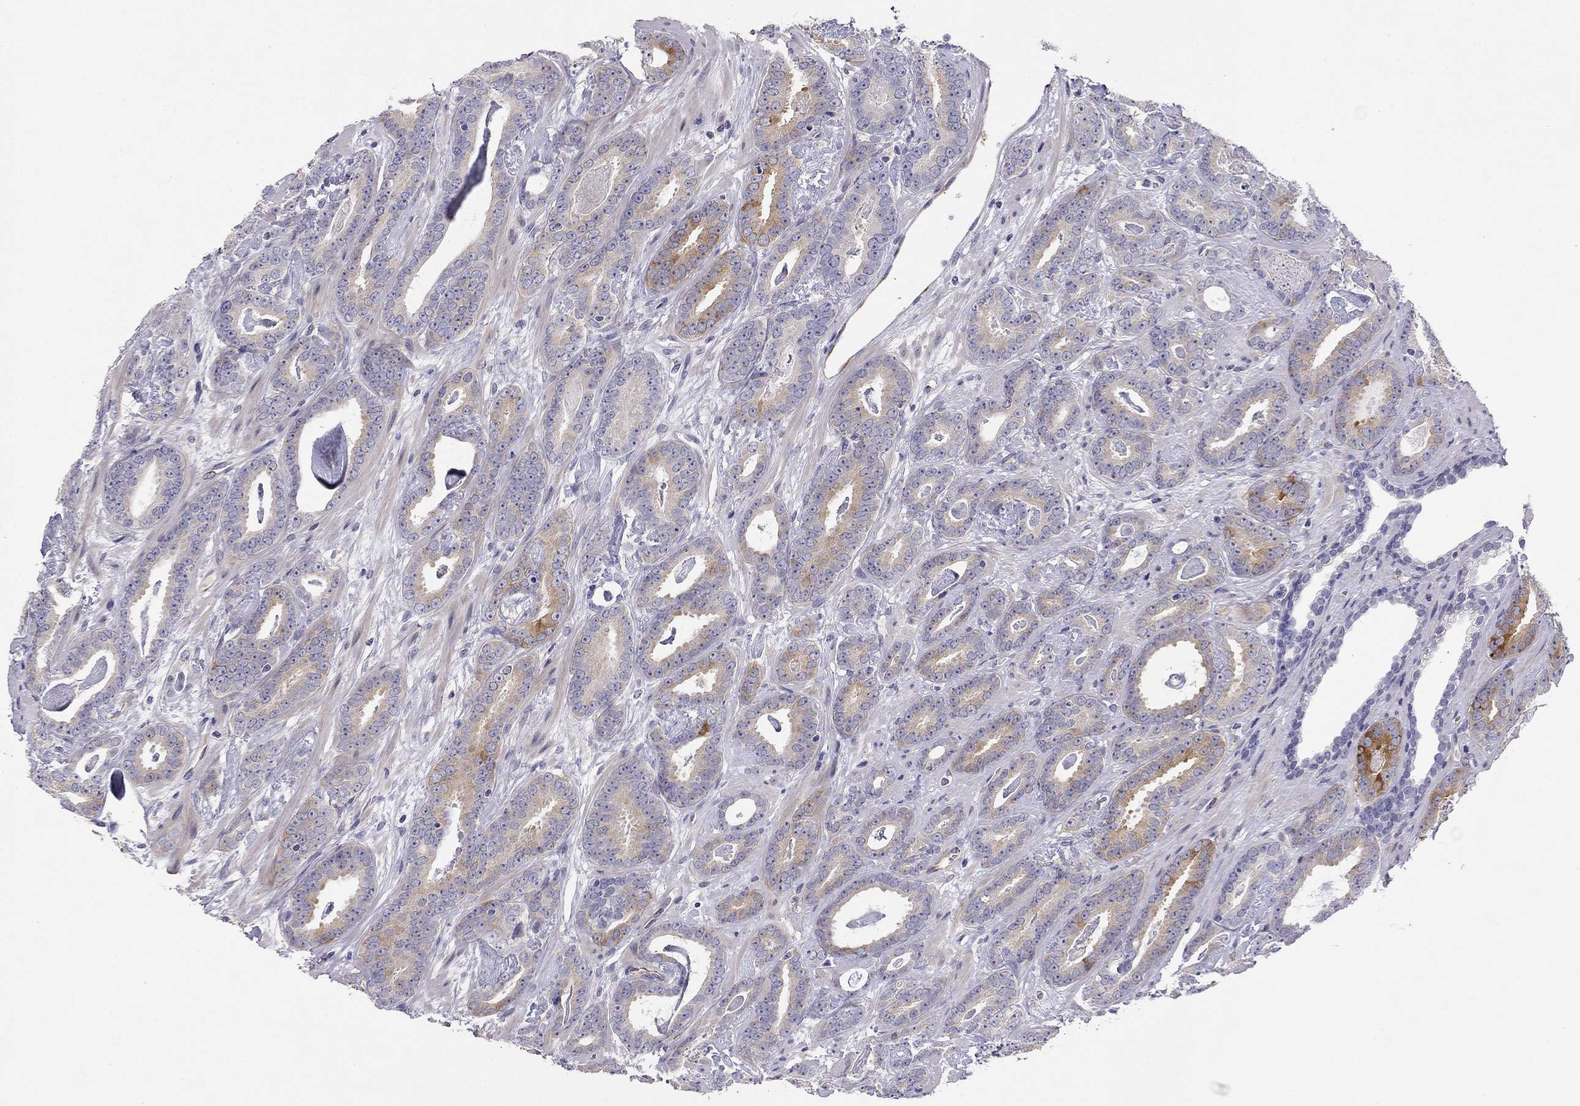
{"staining": {"intensity": "moderate", "quantity": ">75%", "location": "cytoplasmic/membranous"}, "tissue": "prostate cancer", "cell_type": "Tumor cells", "image_type": "cancer", "snomed": [{"axis": "morphology", "description": "Adenocarcinoma, Medium grade"}, {"axis": "topography", "description": "Prostate and seminal vesicle, NOS"}, {"axis": "topography", "description": "Prostate"}], "caption": "A high-resolution photomicrograph shows immunohistochemistry (IHC) staining of prostate cancer, which shows moderate cytoplasmic/membranous staining in approximately >75% of tumor cells.", "gene": "RTL1", "patient": {"sex": "male", "age": 54}}